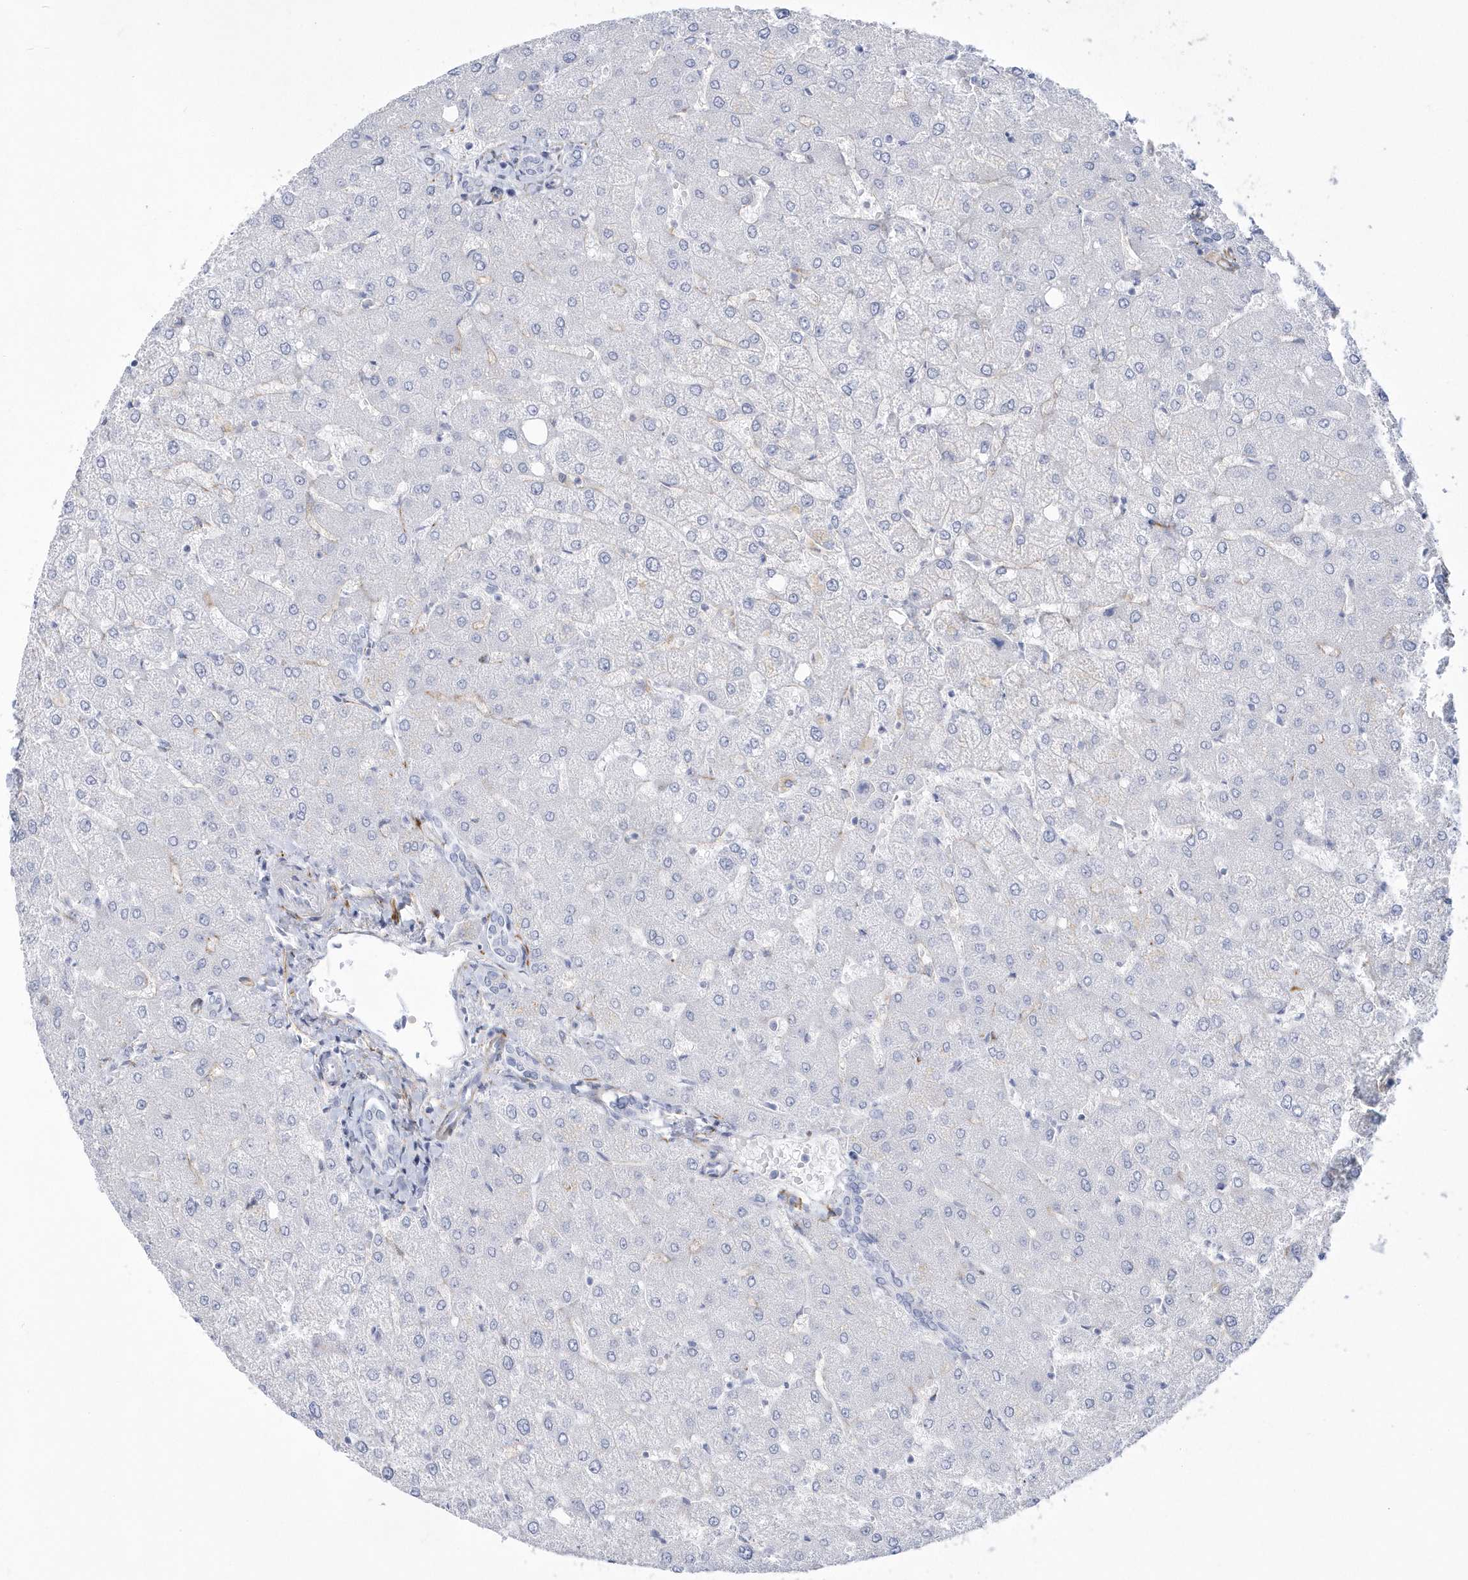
{"staining": {"intensity": "negative", "quantity": "none", "location": "none"}, "tissue": "liver", "cell_type": "Cholangiocytes", "image_type": "normal", "snomed": [{"axis": "morphology", "description": "Normal tissue, NOS"}, {"axis": "topography", "description": "Liver"}], "caption": "This is an immunohistochemistry (IHC) histopathology image of benign liver. There is no positivity in cholangiocytes.", "gene": "WDR27", "patient": {"sex": "female", "age": 54}}